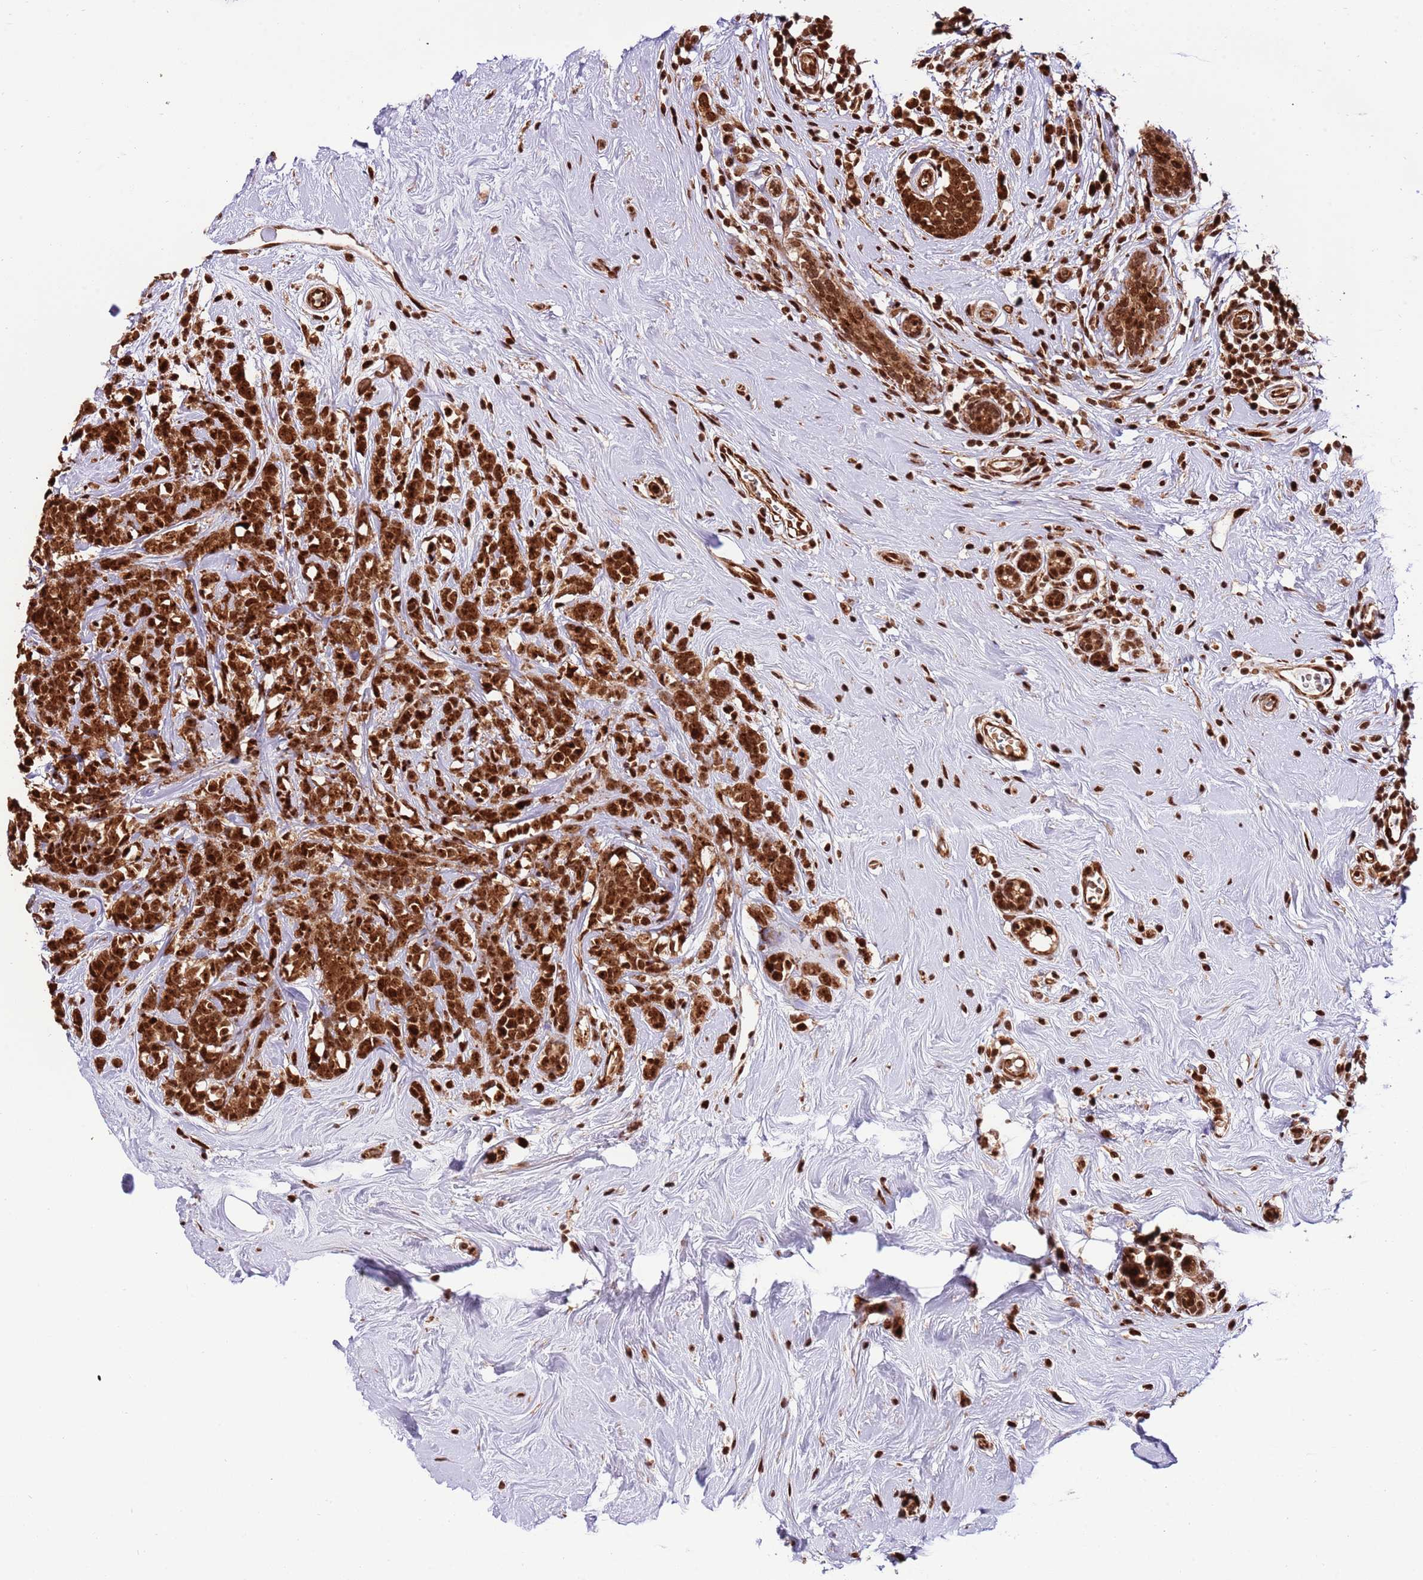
{"staining": {"intensity": "strong", "quantity": ">75%", "location": "cytoplasmic/membranous,nuclear"}, "tissue": "breast cancer", "cell_type": "Tumor cells", "image_type": "cancer", "snomed": [{"axis": "morphology", "description": "Lobular carcinoma"}, {"axis": "topography", "description": "Breast"}], "caption": "Breast lobular carcinoma stained with a protein marker exhibits strong staining in tumor cells.", "gene": "RIF1", "patient": {"sex": "female", "age": 58}}